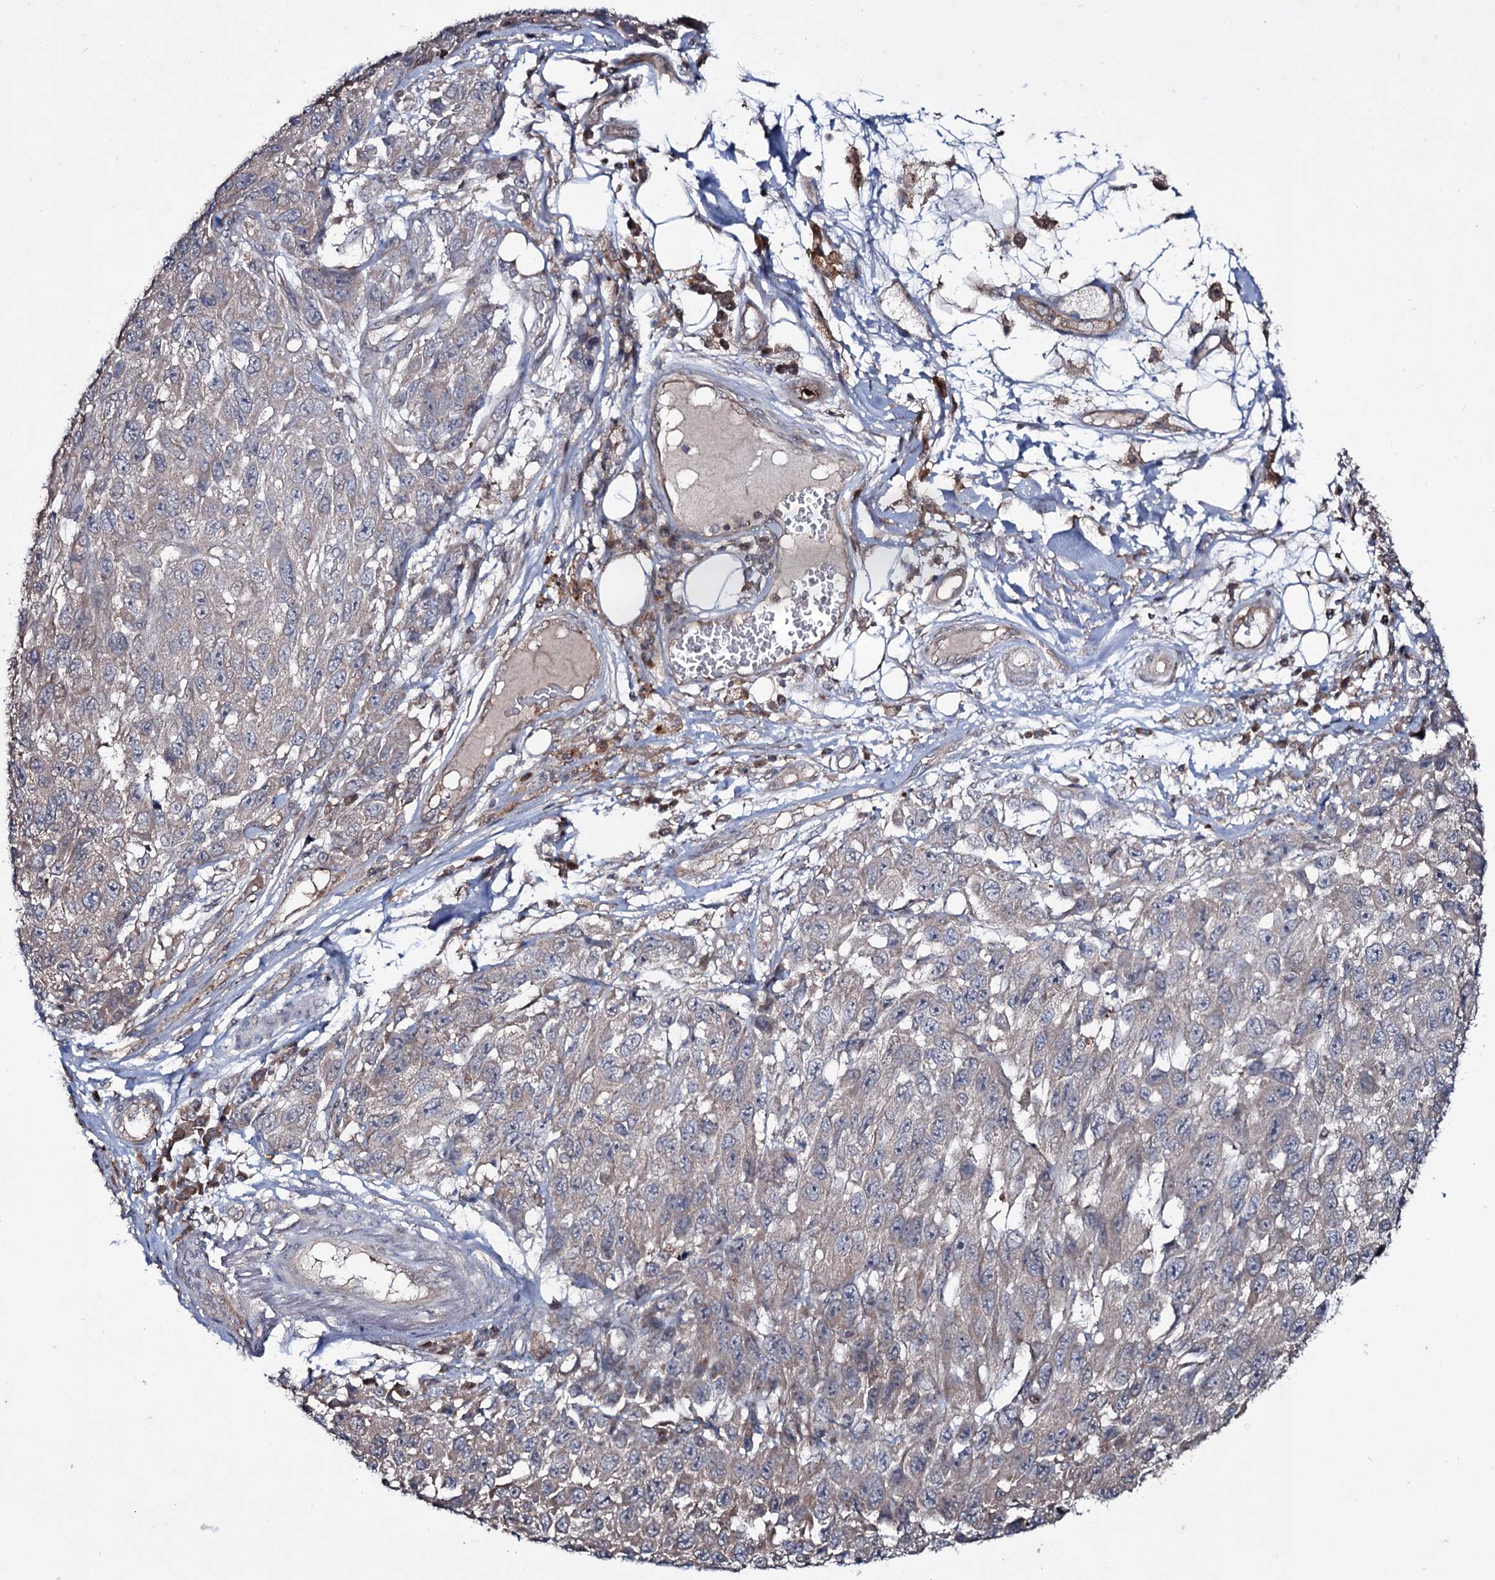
{"staining": {"intensity": "weak", "quantity": "<25%", "location": "cytoplasmic/membranous"}, "tissue": "melanoma", "cell_type": "Tumor cells", "image_type": "cancer", "snomed": [{"axis": "morphology", "description": "Normal tissue, NOS"}, {"axis": "morphology", "description": "Malignant melanoma, NOS"}, {"axis": "topography", "description": "Skin"}], "caption": "Malignant melanoma was stained to show a protein in brown. There is no significant staining in tumor cells.", "gene": "SNAP23", "patient": {"sex": "female", "age": 96}}